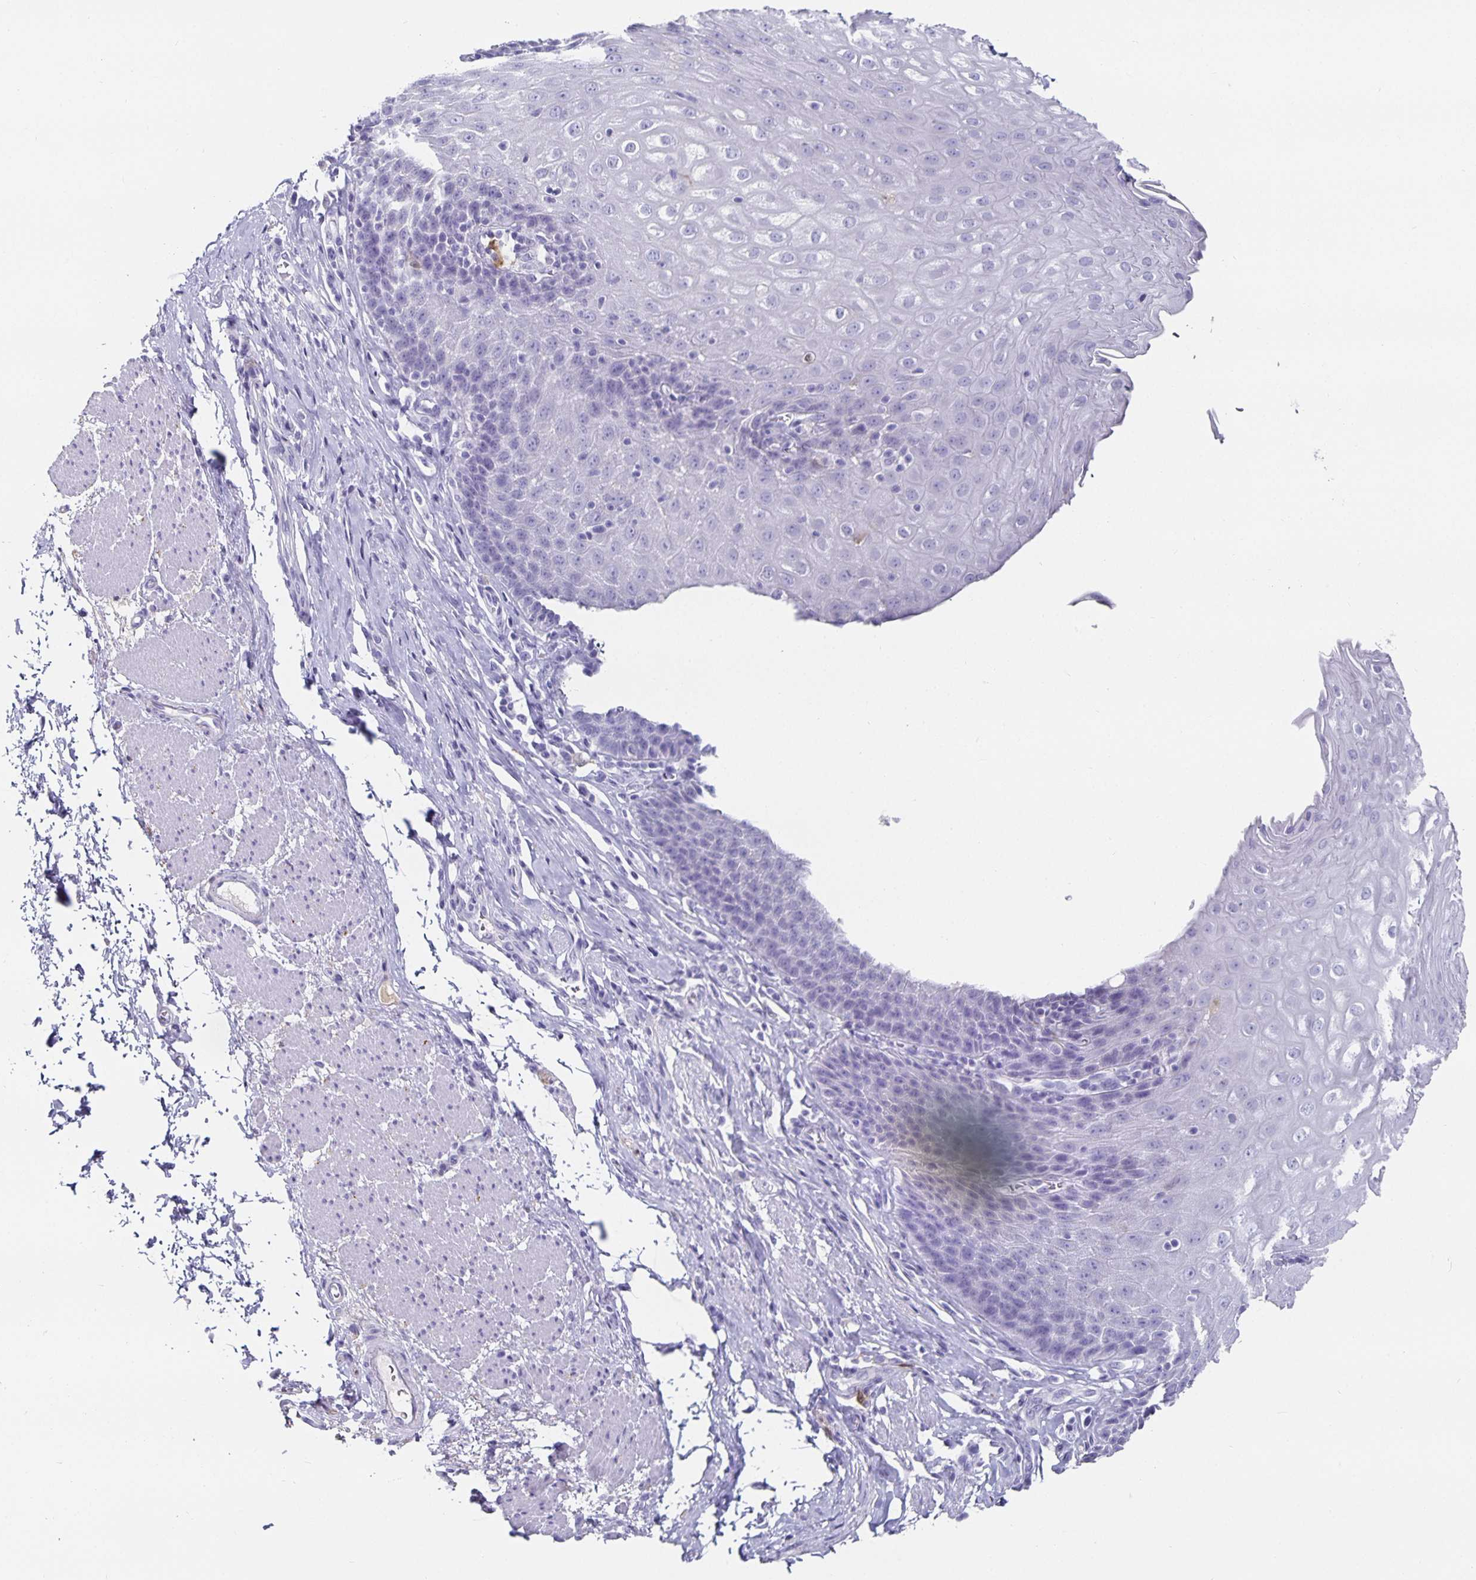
{"staining": {"intensity": "negative", "quantity": "none", "location": "none"}, "tissue": "esophagus", "cell_type": "Squamous epithelial cells", "image_type": "normal", "snomed": [{"axis": "morphology", "description": "Normal tissue, NOS"}, {"axis": "topography", "description": "Esophagus"}], "caption": "This is an immunohistochemistry (IHC) histopathology image of unremarkable esophagus. There is no positivity in squamous epithelial cells.", "gene": "CHGA", "patient": {"sex": "female", "age": 61}}